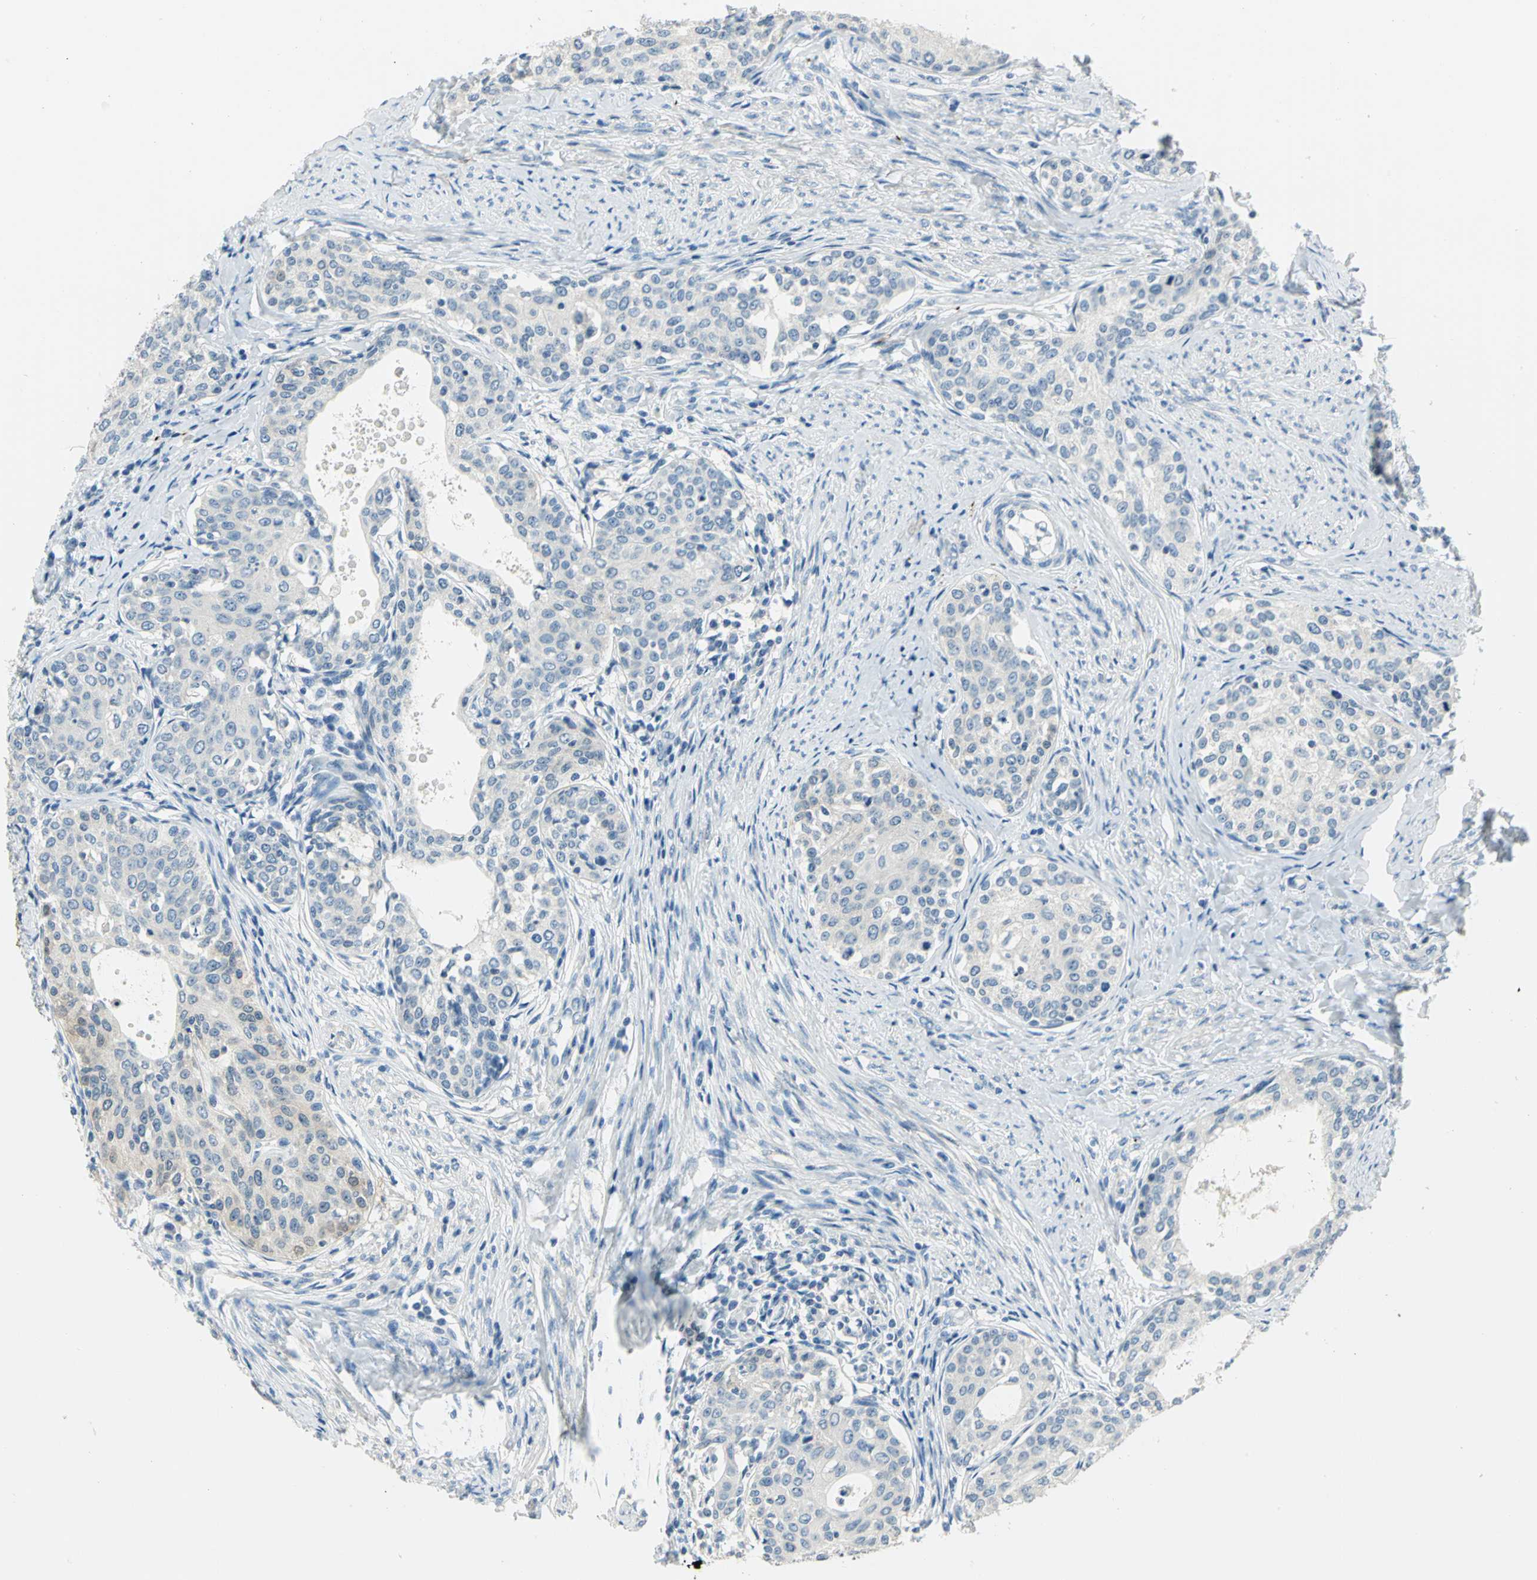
{"staining": {"intensity": "negative", "quantity": "none", "location": "none"}, "tissue": "cervical cancer", "cell_type": "Tumor cells", "image_type": "cancer", "snomed": [{"axis": "morphology", "description": "Squamous cell carcinoma, NOS"}, {"axis": "morphology", "description": "Adenocarcinoma, NOS"}, {"axis": "topography", "description": "Cervix"}], "caption": "Protein analysis of cervical cancer displays no significant staining in tumor cells.", "gene": "UCHL1", "patient": {"sex": "female", "age": 52}}